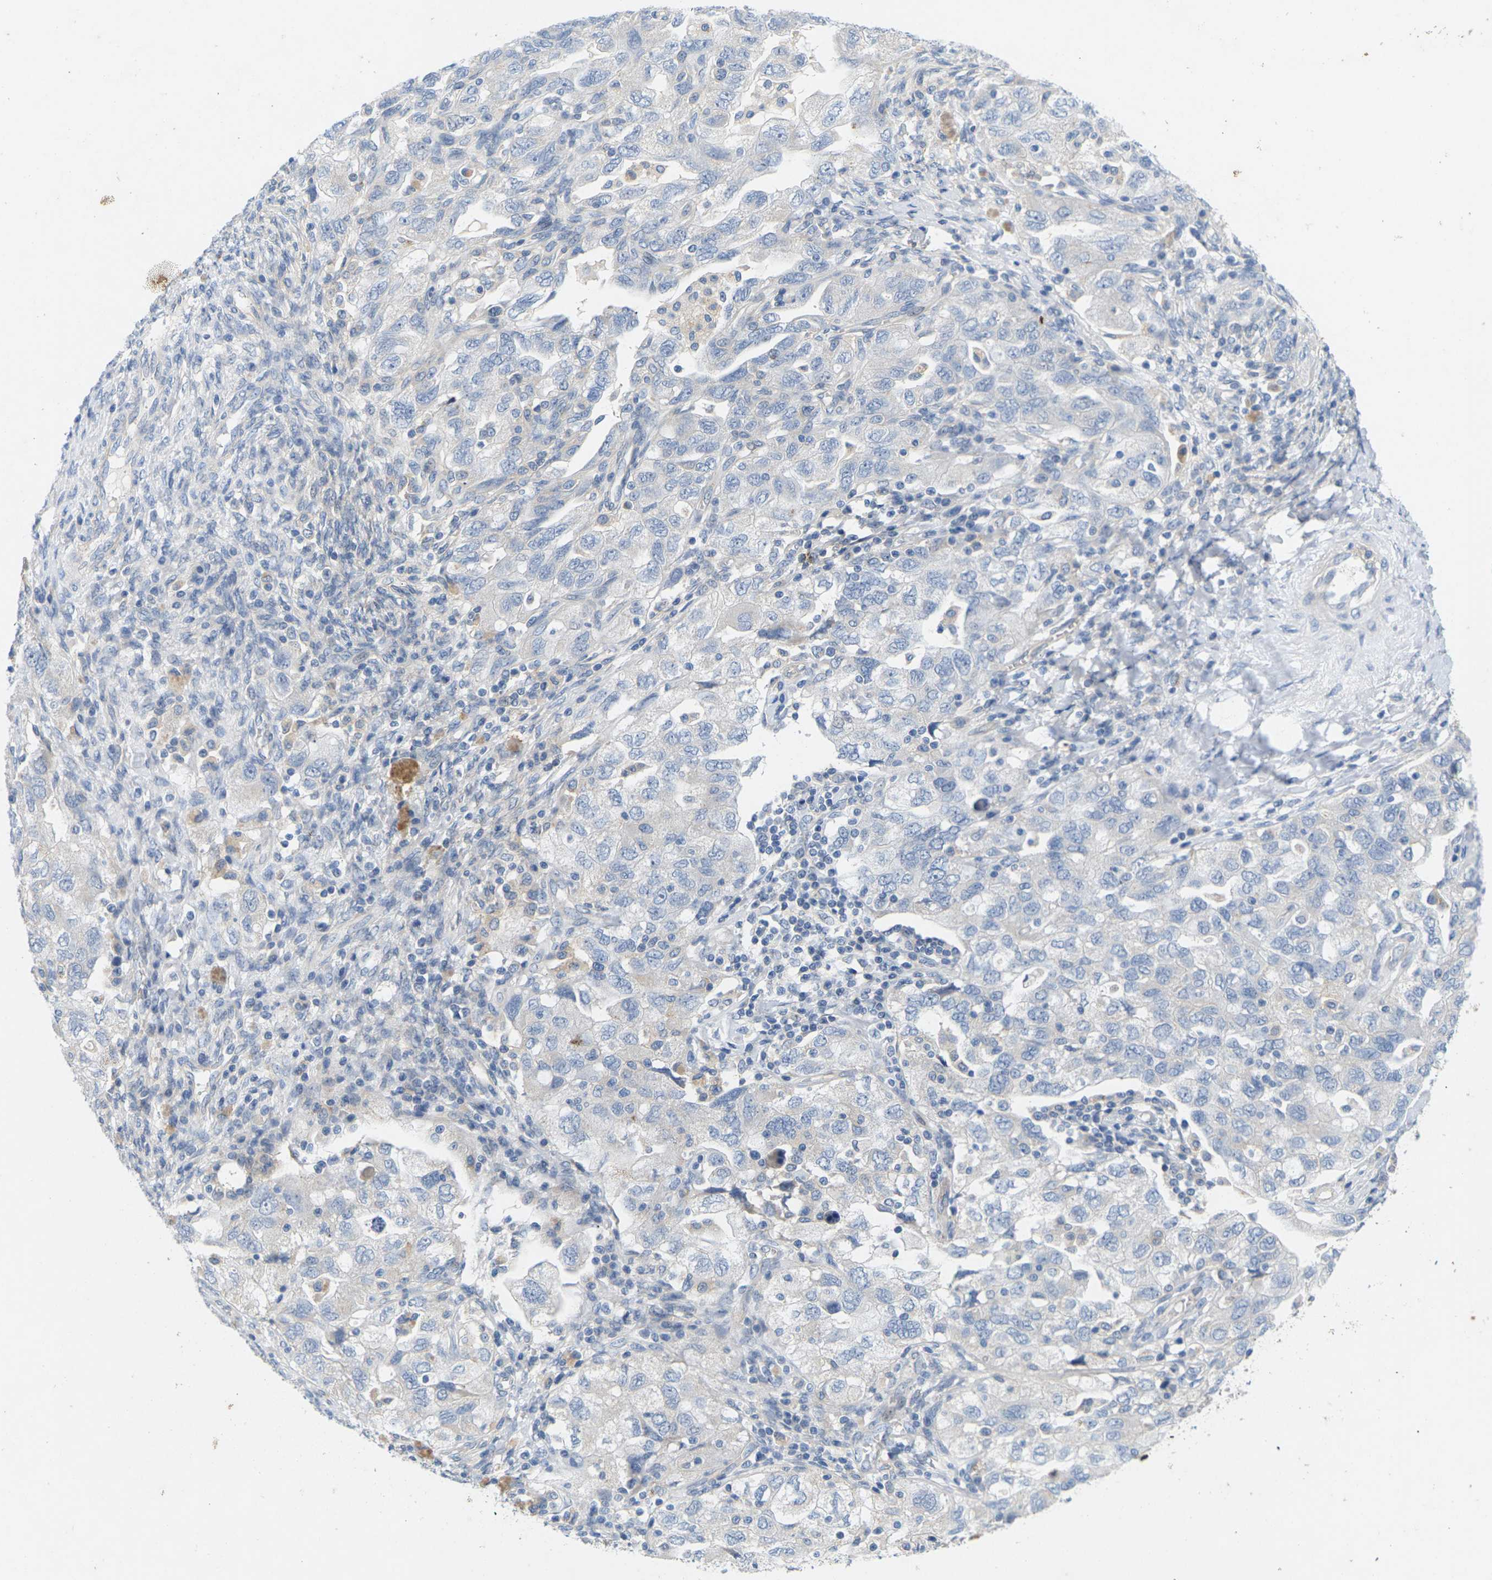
{"staining": {"intensity": "negative", "quantity": "none", "location": "none"}, "tissue": "ovarian cancer", "cell_type": "Tumor cells", "image_type": "cancer", "snomed": [{"axis": "morphology", "description": "Carcinoma, NOS"}, {"axis": "morphology", "description": "Cystadenocarcinoma, serous, NOS"}, {"axis": "topography", "description": "Ovary"}], "caption": "Ovarian cancer (serous cystadenocarcinoma) was stained to show a protein in brown. There is no significant expression in tumor cells.", "gene": "ITGA5", "patient": {"sex": "female", "age": 69}}